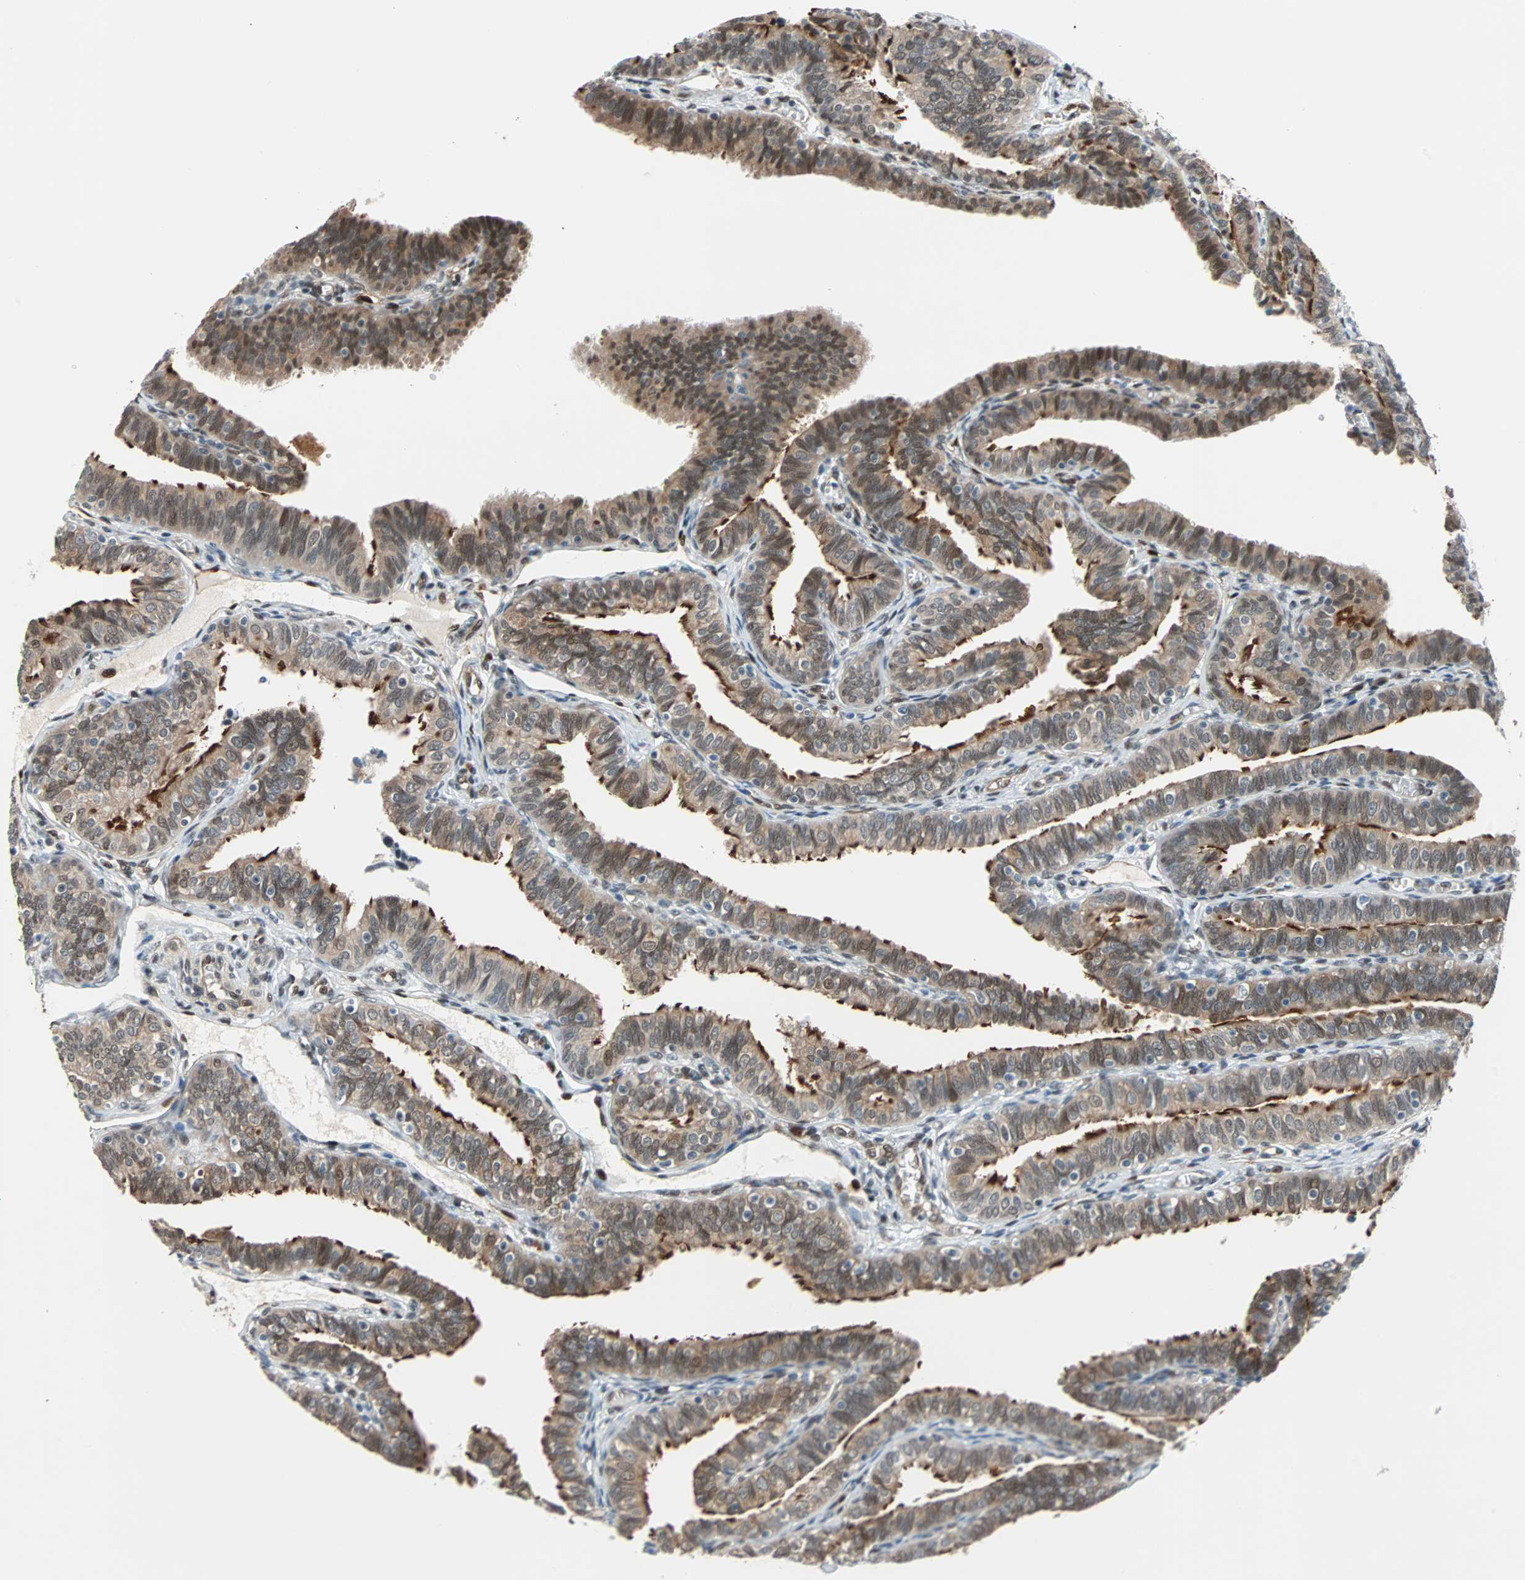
{"staining": {"intensity": "strong", "quantity": ">75%", "location": "cytoplasmic/membranous,nuclear"}, "tissue": "fallopian tube", "cell_type": "Glandular cells", "image_type": "normal", "snomed": [{"axis": "morphology", "description": "Normal tissue, NOS"}, {"axis": "topography", "description": "Fallopian tube"}], "caption": "Protein positivity by immunohistochemistry exhibits strong cytoplasmic/membranous,nuclear expression in about >75% of glandular cells in normal fallopian tube. The staining was performed using DAB (3,3'-diaminobenzidine), with brown indicating positive protein expression. Nuclei are stained blue with hematoxylin.", "gene": "WWTR1", "patient": {"sex": "female", "age": 46}}